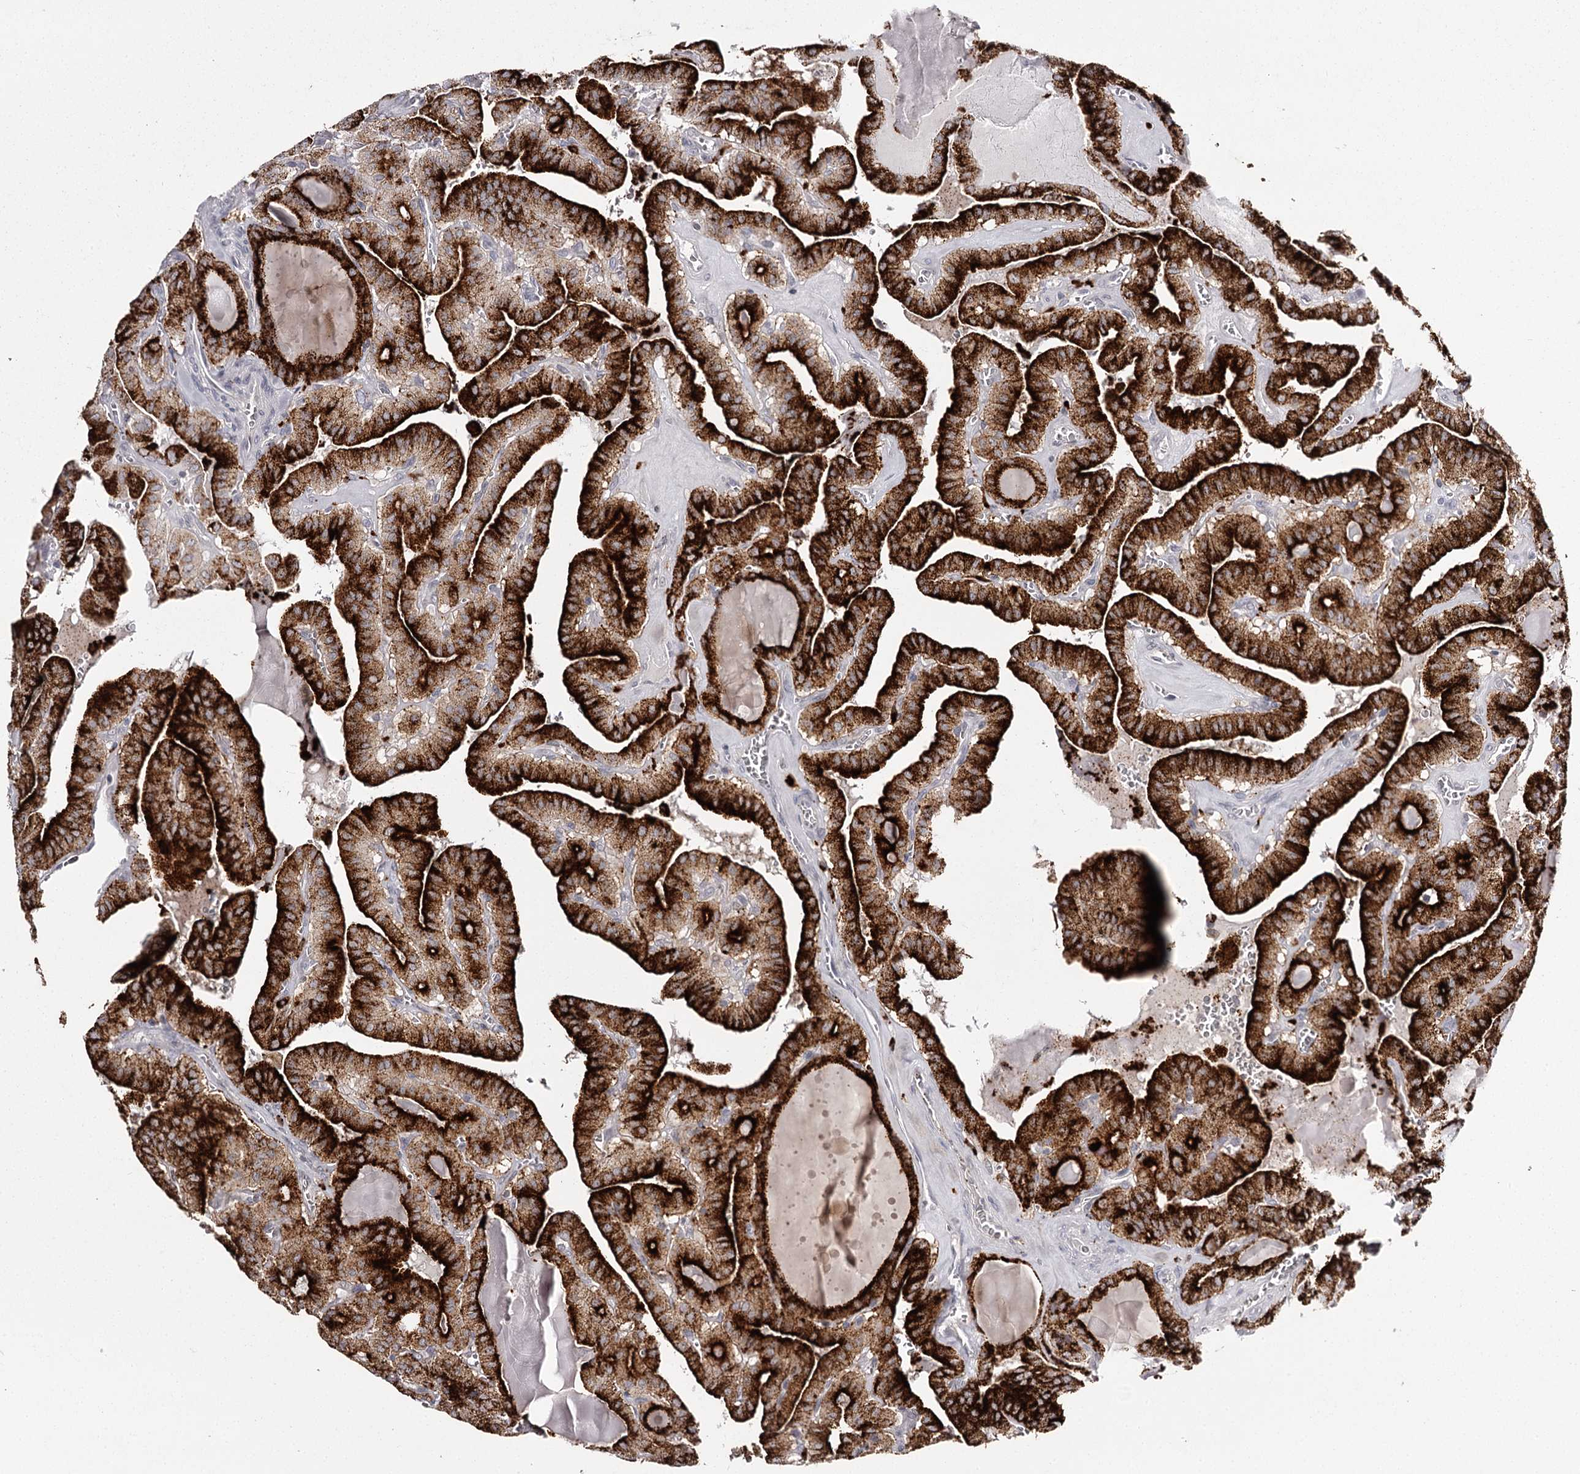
{"staining": {"intensity": "strong", "quantity": ">75%", "location": "cytoplasmic/membranous"}, "tissue": "thyroid cancer", "cell_type": "Tumor cells", "image_type": "cancer", "snomed": [{"axis": "morphology", "description": "Papillary adenocarcinoma, NOS"}, {"axis": "topography", "description": "Thyroid gland"}], "caption": "Immunohistochemistry micrograph of neoplastic tissue: thyroid cancer stained using immunohistochemistry (IHC) exhibits high levels of strong protein expression localized specifically in the cytoplasmic/membranous of tumor cells, appearing as a cytoplasmic/membranous brown color.", "gene": "SLC32A1", "patient": {"sex": "male", "age": 52}}